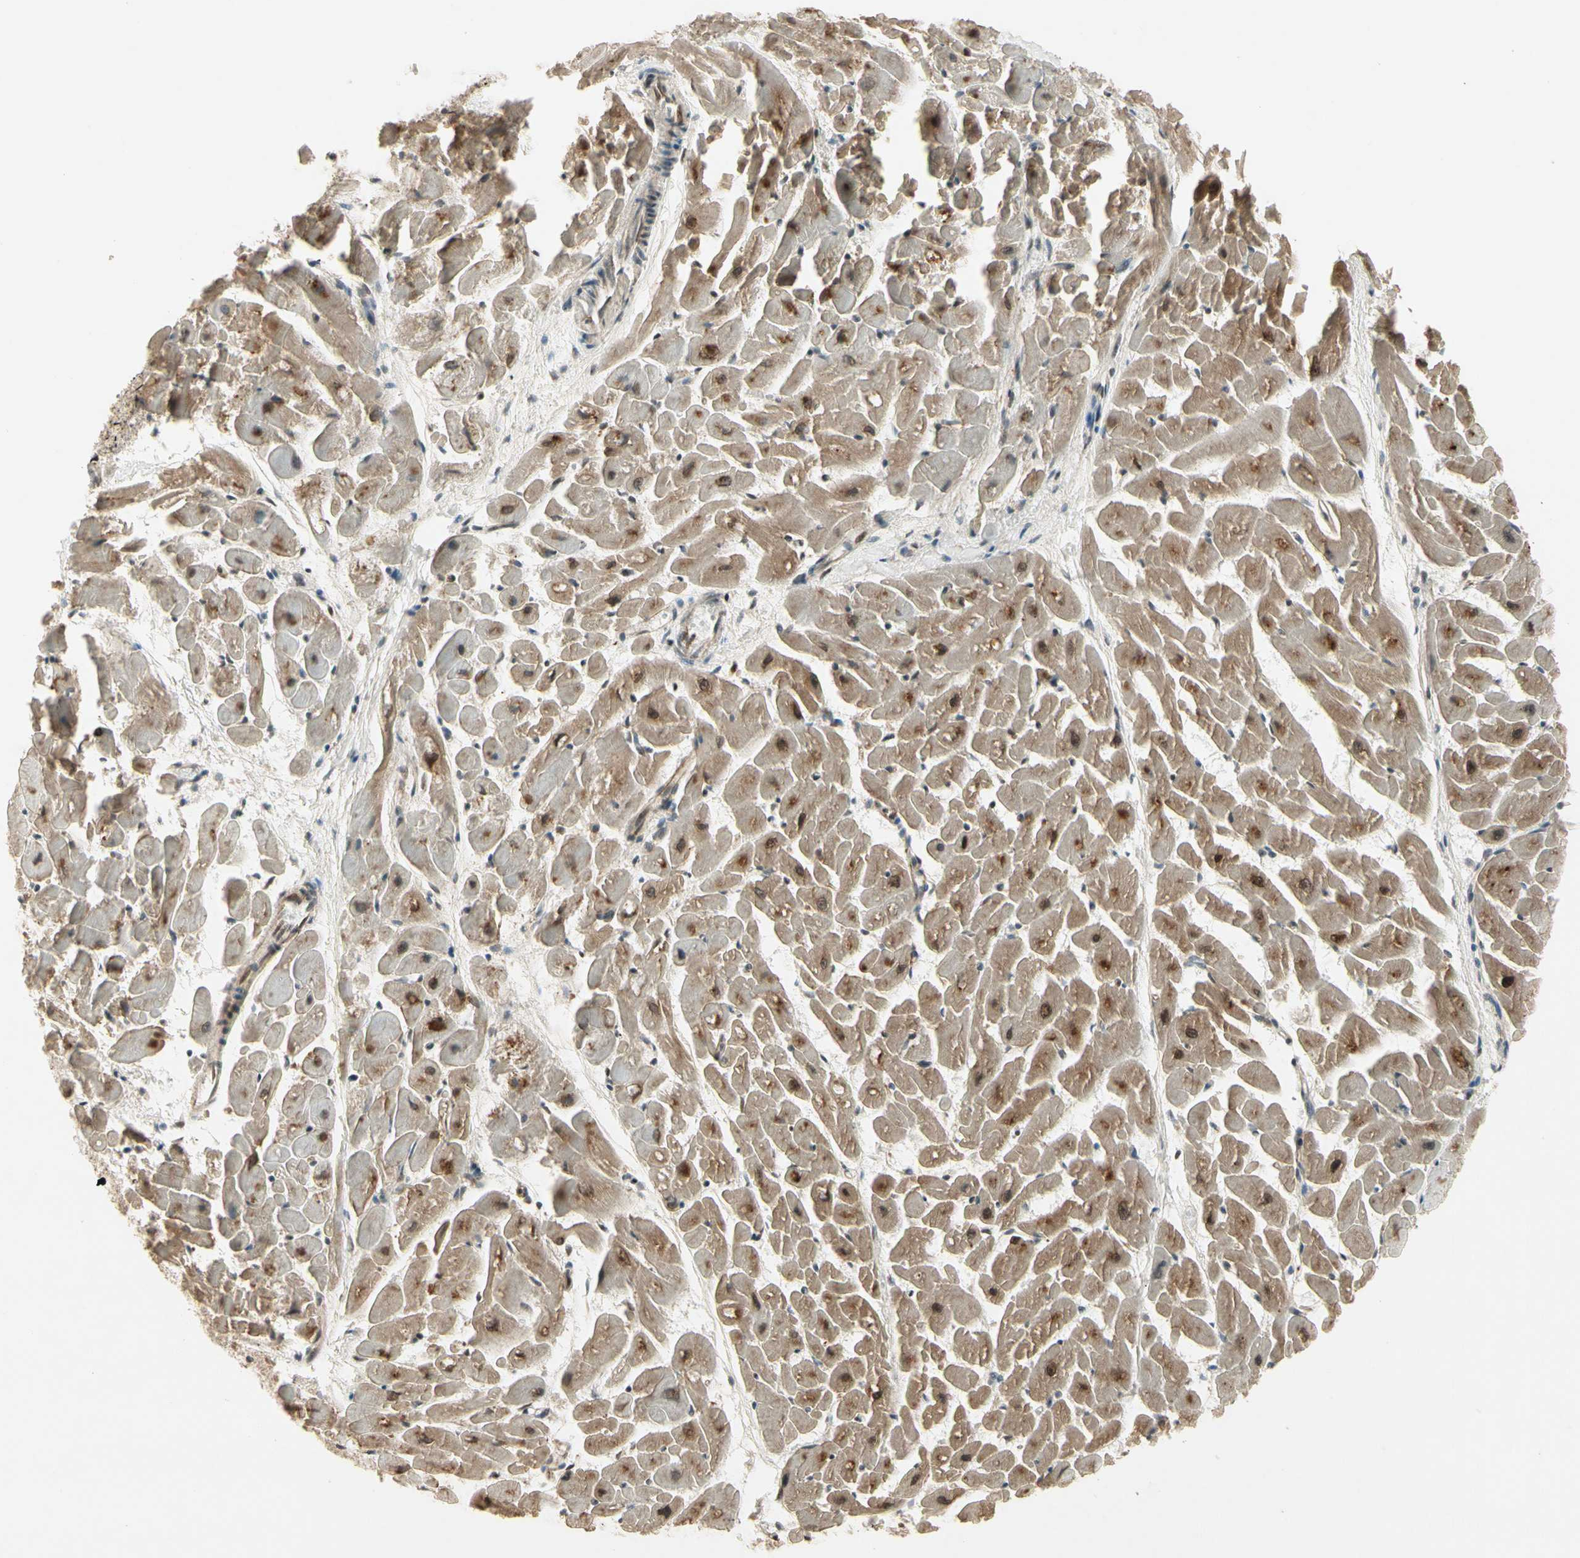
{"staining": {"intensity": "moderate", "quantity": ">75%", "location": "nuclear"}, "tissue": "heart muscle", "cell_type": "Cardiomyocytes", "image_type": "normal", "snomed": [{"axis": "morphology", "description": "Normal tissue, NOS"}, {"axis": "topography", "description": "Heart"}], "caption": "Heart muscle stained for a protein (brown) reveals moderate nuclear positive positivity in approximately >75% of cardiomyocytes.", "gene": "CDK11A", "patient": {"sex": "female", "age": 19}}